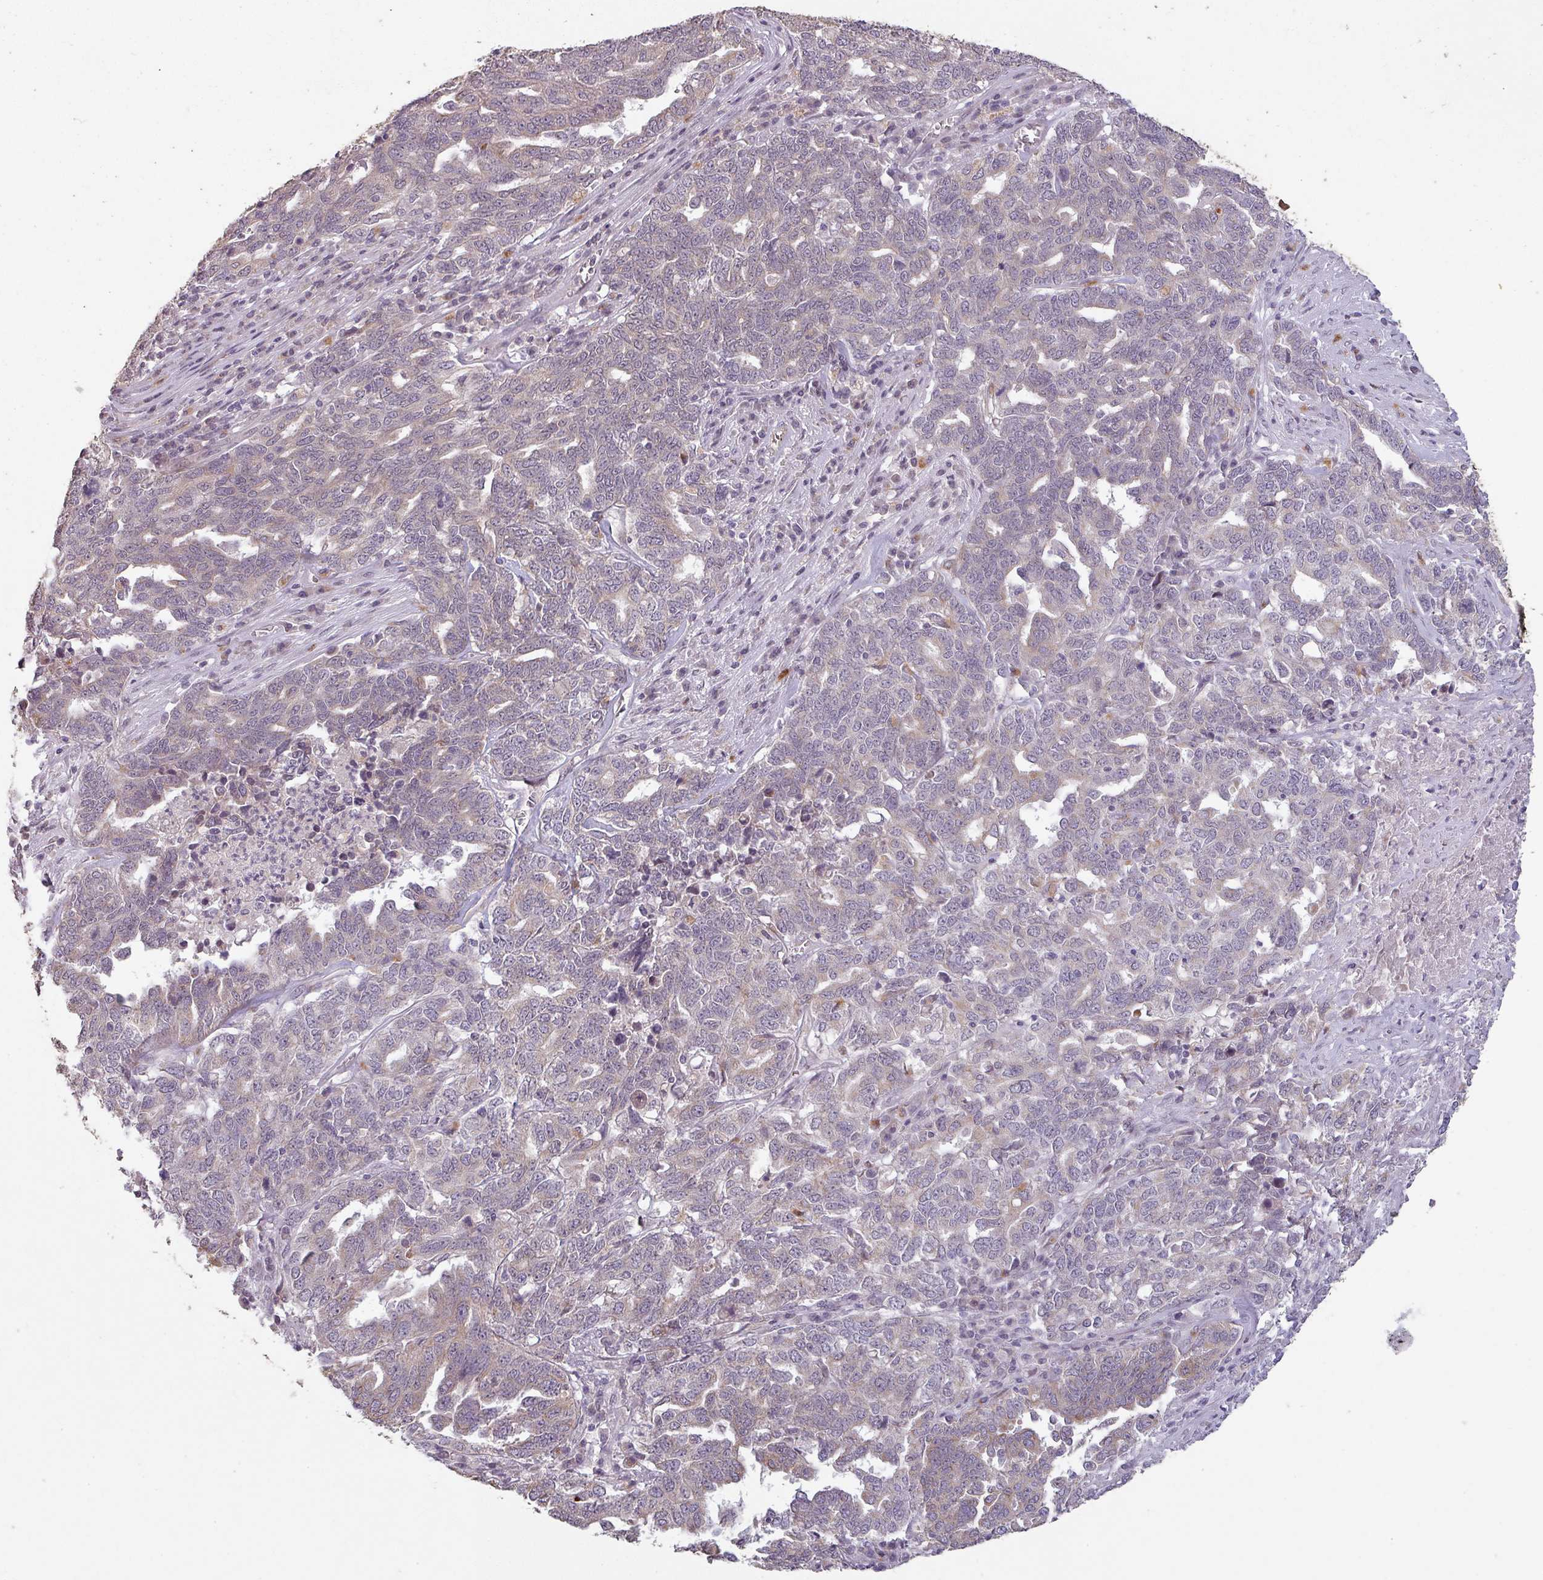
{"staining": {"intensity": "weak", "quantity": "<25%", "location": "cytoplasmic/membranous"}, "tissue": "ovarian cancer", "cell_type": "Tumor cells", "image_type": "cancer", "snomed": [{"axis": "morphology", "description": "Carcinoma, endometroid"}, {"axis": "topography", "description": "Ovary"}], "caption": "DAB (3,3'-diaminobenzidine) immunohistochemical staining of ovarian cancer (endometroid carcinoma) demonstrates no significant staining in tumor cells.", "gene": "LYPLA1", "patient": {"sex": "female", "age": 62}}